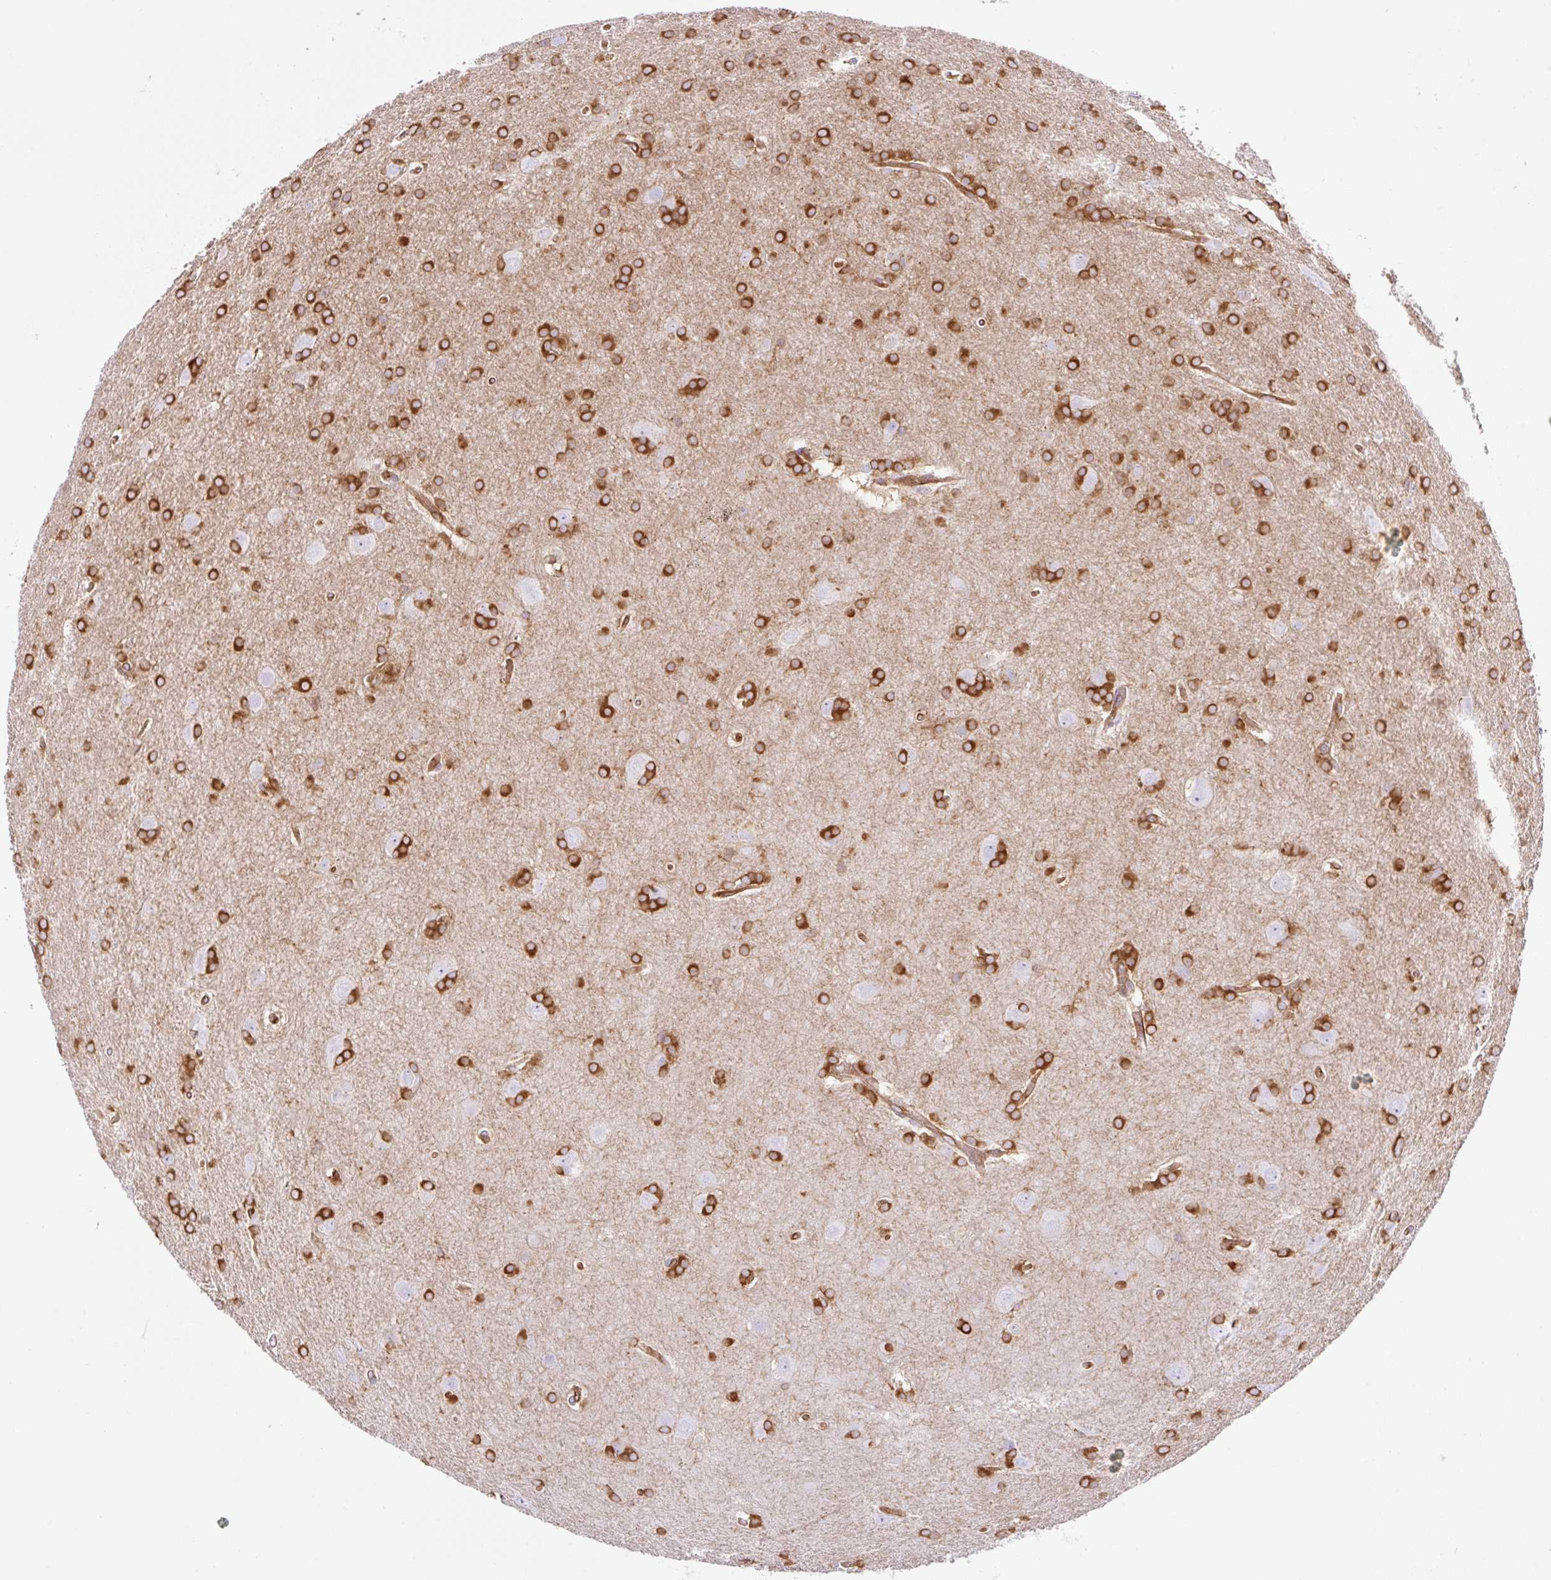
{"staining": {"intensity": "strong", "quantity": ">75%", "location": "cytoplasmic/membranous"}, "tissue": "glioma", "cell_type": "Tumor cells", "image_type": "cancer", "snomed": [{"axis": "morphology", "description": "Glioma, malignant, Low grade"}, {"axis": "topography", "description": "Brain"}], "caption": "Human low-grade glioma (malignant) stained for a protein (brown) reveals strong cytoplasmic/membranous positive staining in about >75% of tumor cells.", "gene": "DNM2", "patient": {"sex": "female", "age": 32}}